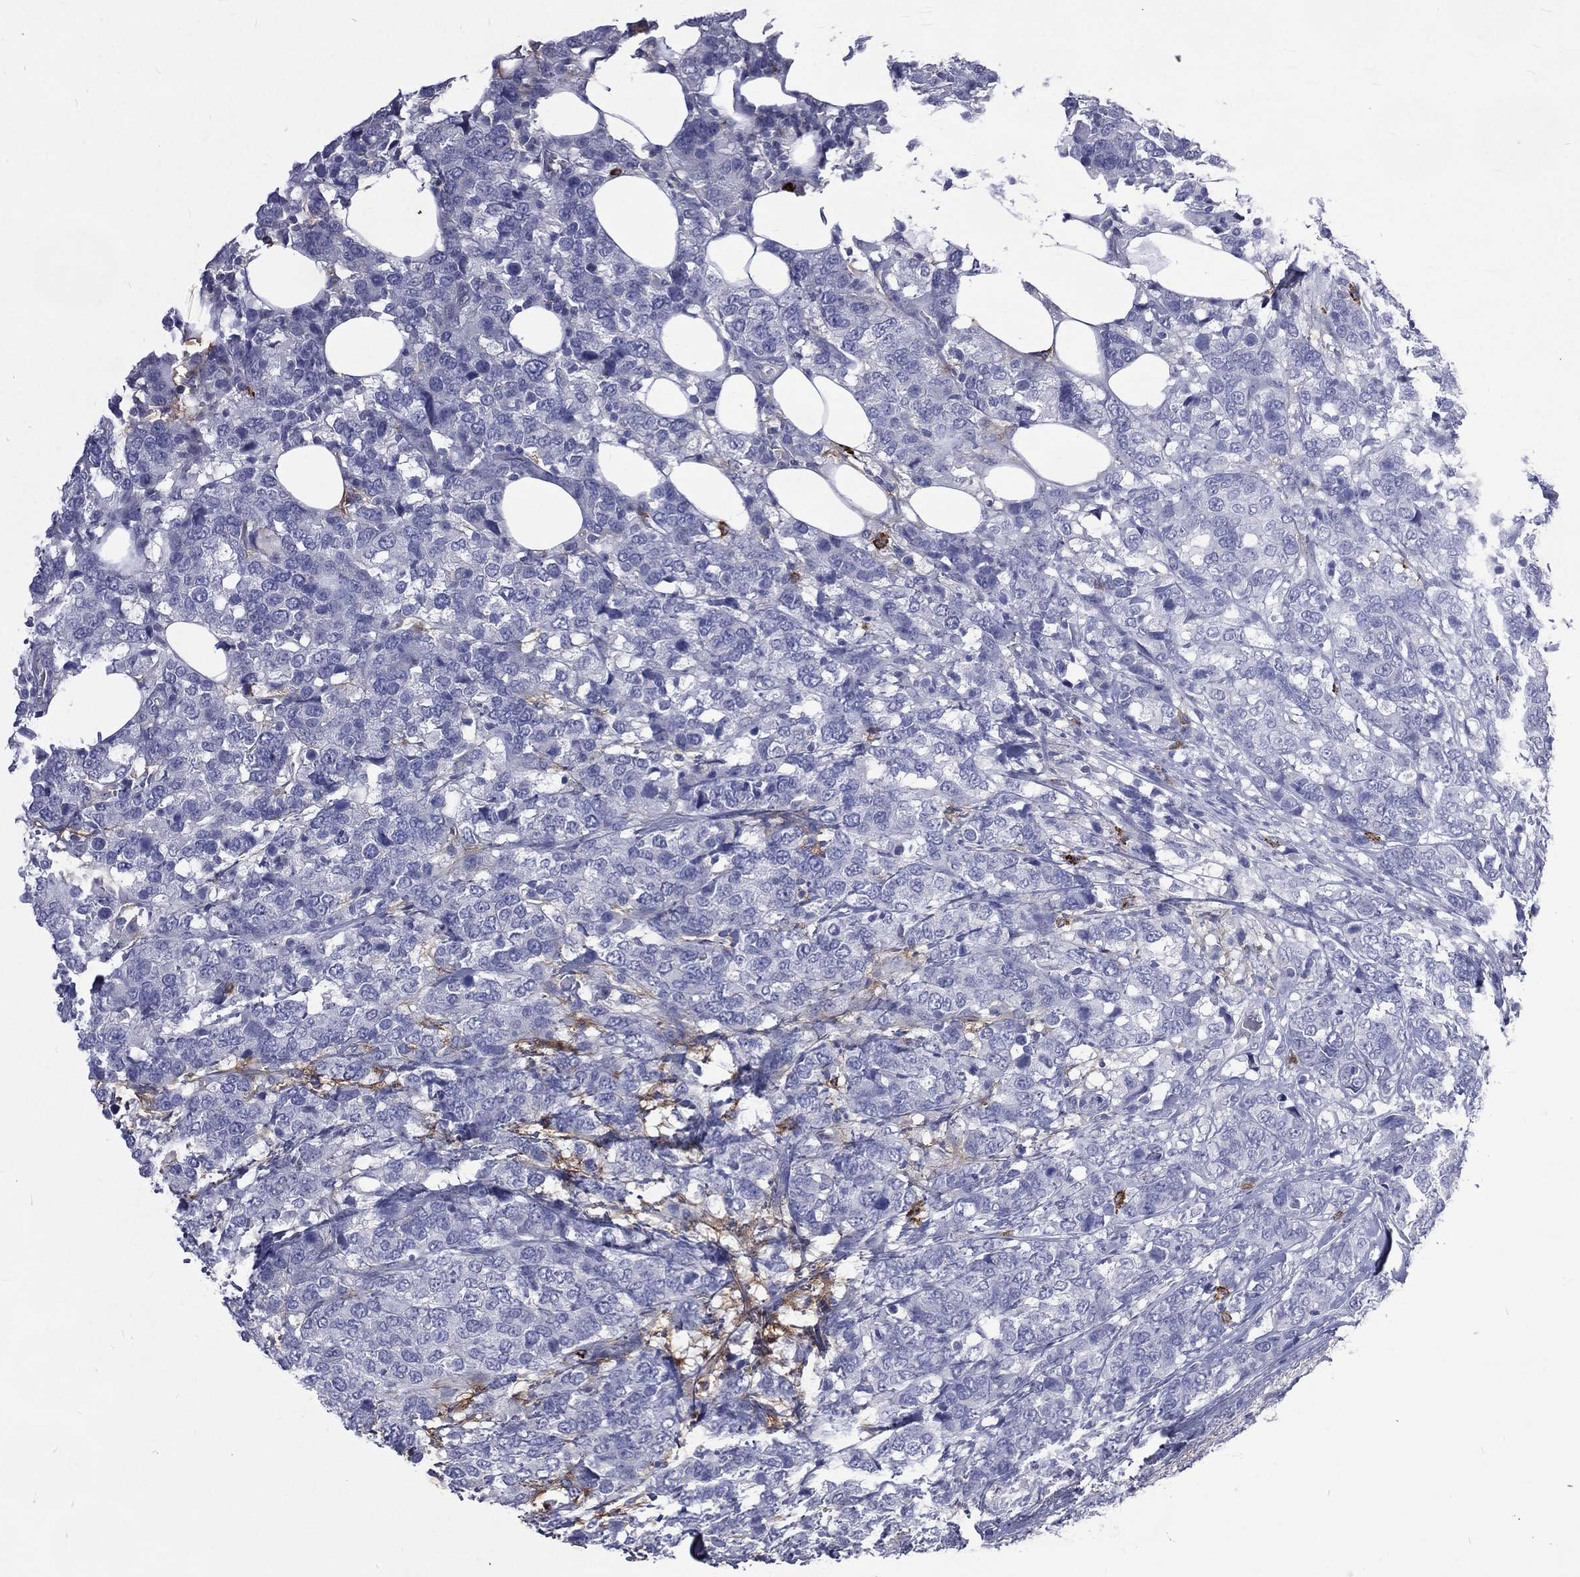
{"staining": {"intensity": "negative", "quantity": "none", "location": "none"}, "tissue": "breast cancer", "cell_type": "Tumor cells", "image_type": "cancer", "snomed": [{"axis": "morphology", "description": "Lobular carcinoma"}, {"axis": "topography", "description": "Breast"}], "caption": "Immunohistochemistry (IHC) histopathology image of neoplastic tissue: human lobular carcinoma (breast) stained with DAB (3,3'-diaminobenzidine) demonstrates no significant protein positivity in tumor cells.", "gene": "ELANE", "patient": {"sex": "female", "age": 59}}